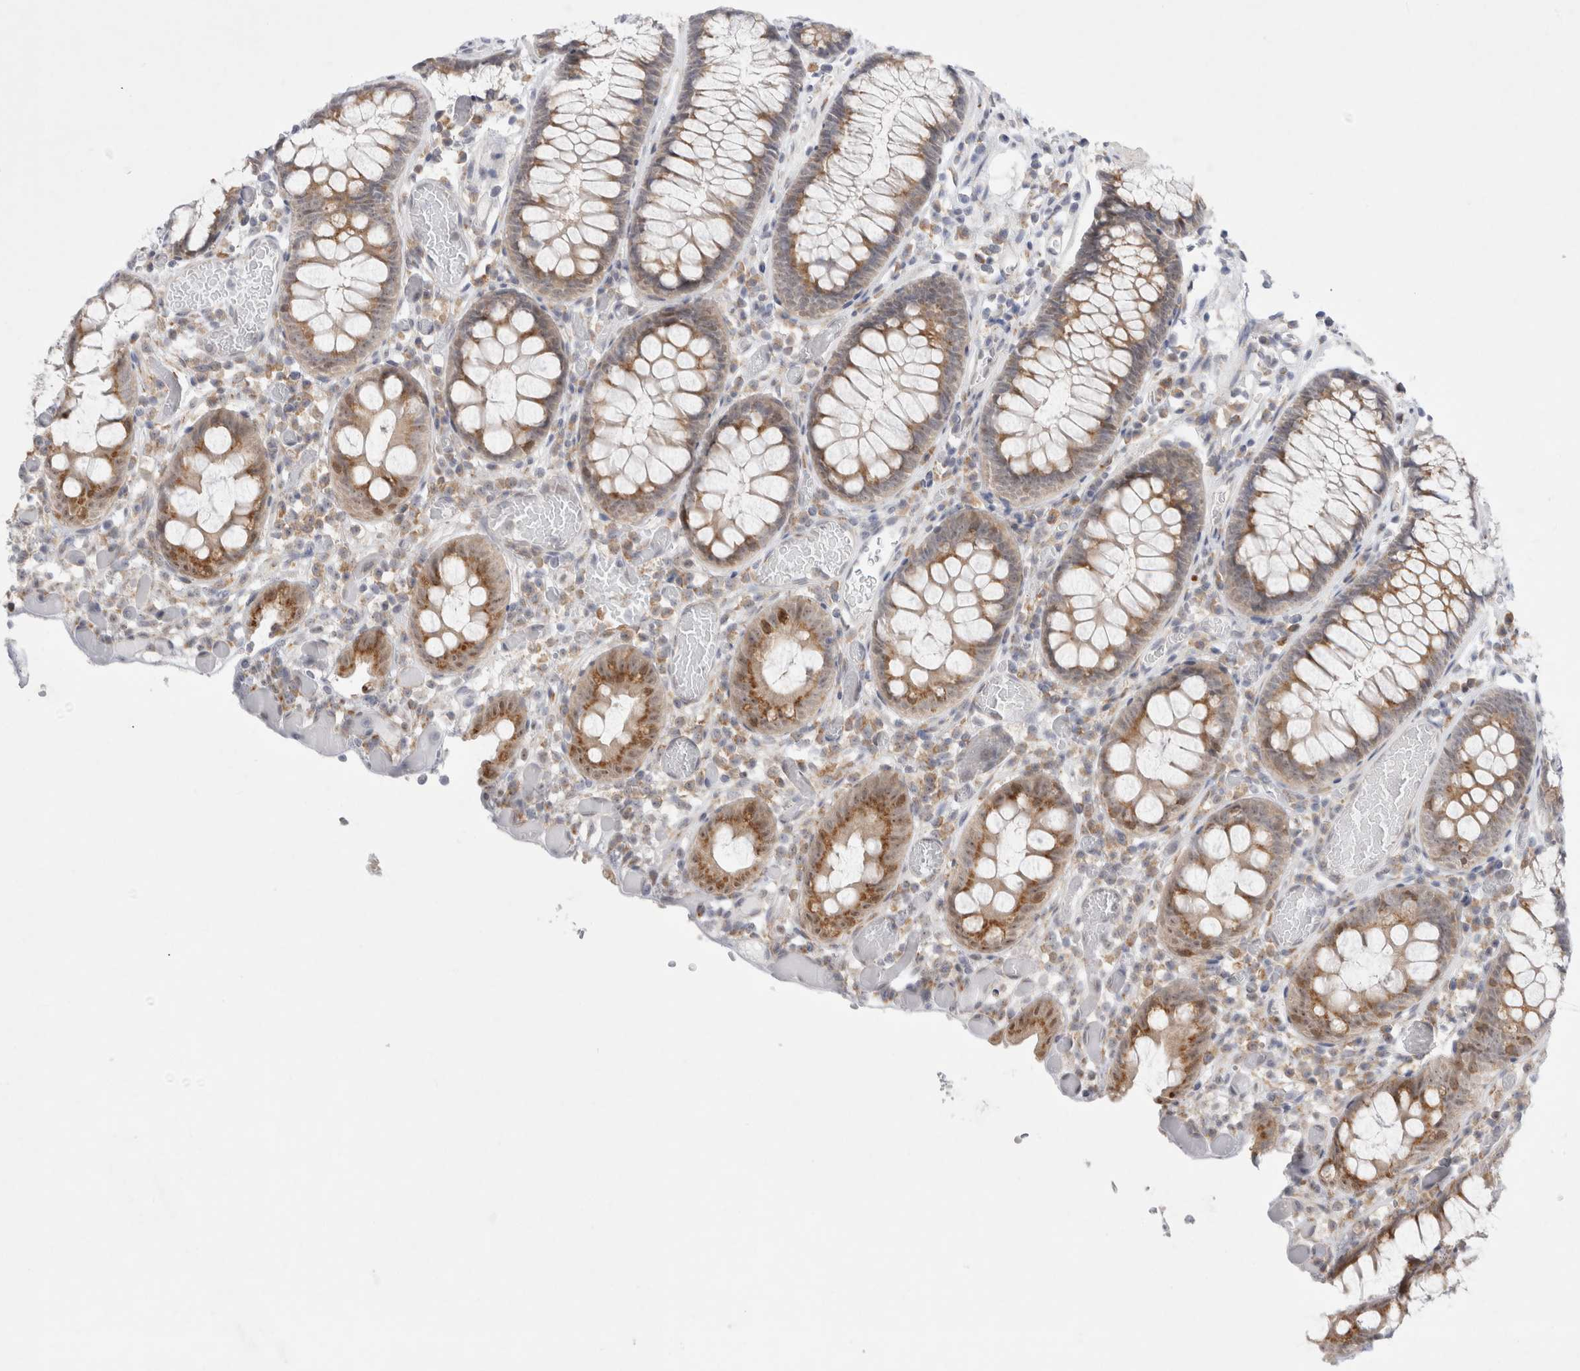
{"staining": {"intensity": "negative", "quantity": "none", "location": "none"}, "tissue": "colon", "cell_type": "Endothelial cells", "image_type": "normal", "snomed": [{"axis": "morphology", "description": "Normal tissue, NOS"}, {"axis": "topography", "description": "Colon"}], "caption": "Micrograph shows no significant protein positivity in endothelial cells of unremarkable colon.", "gene": "TRMT1L", "patient": {"sex": "male", "age": 14}}